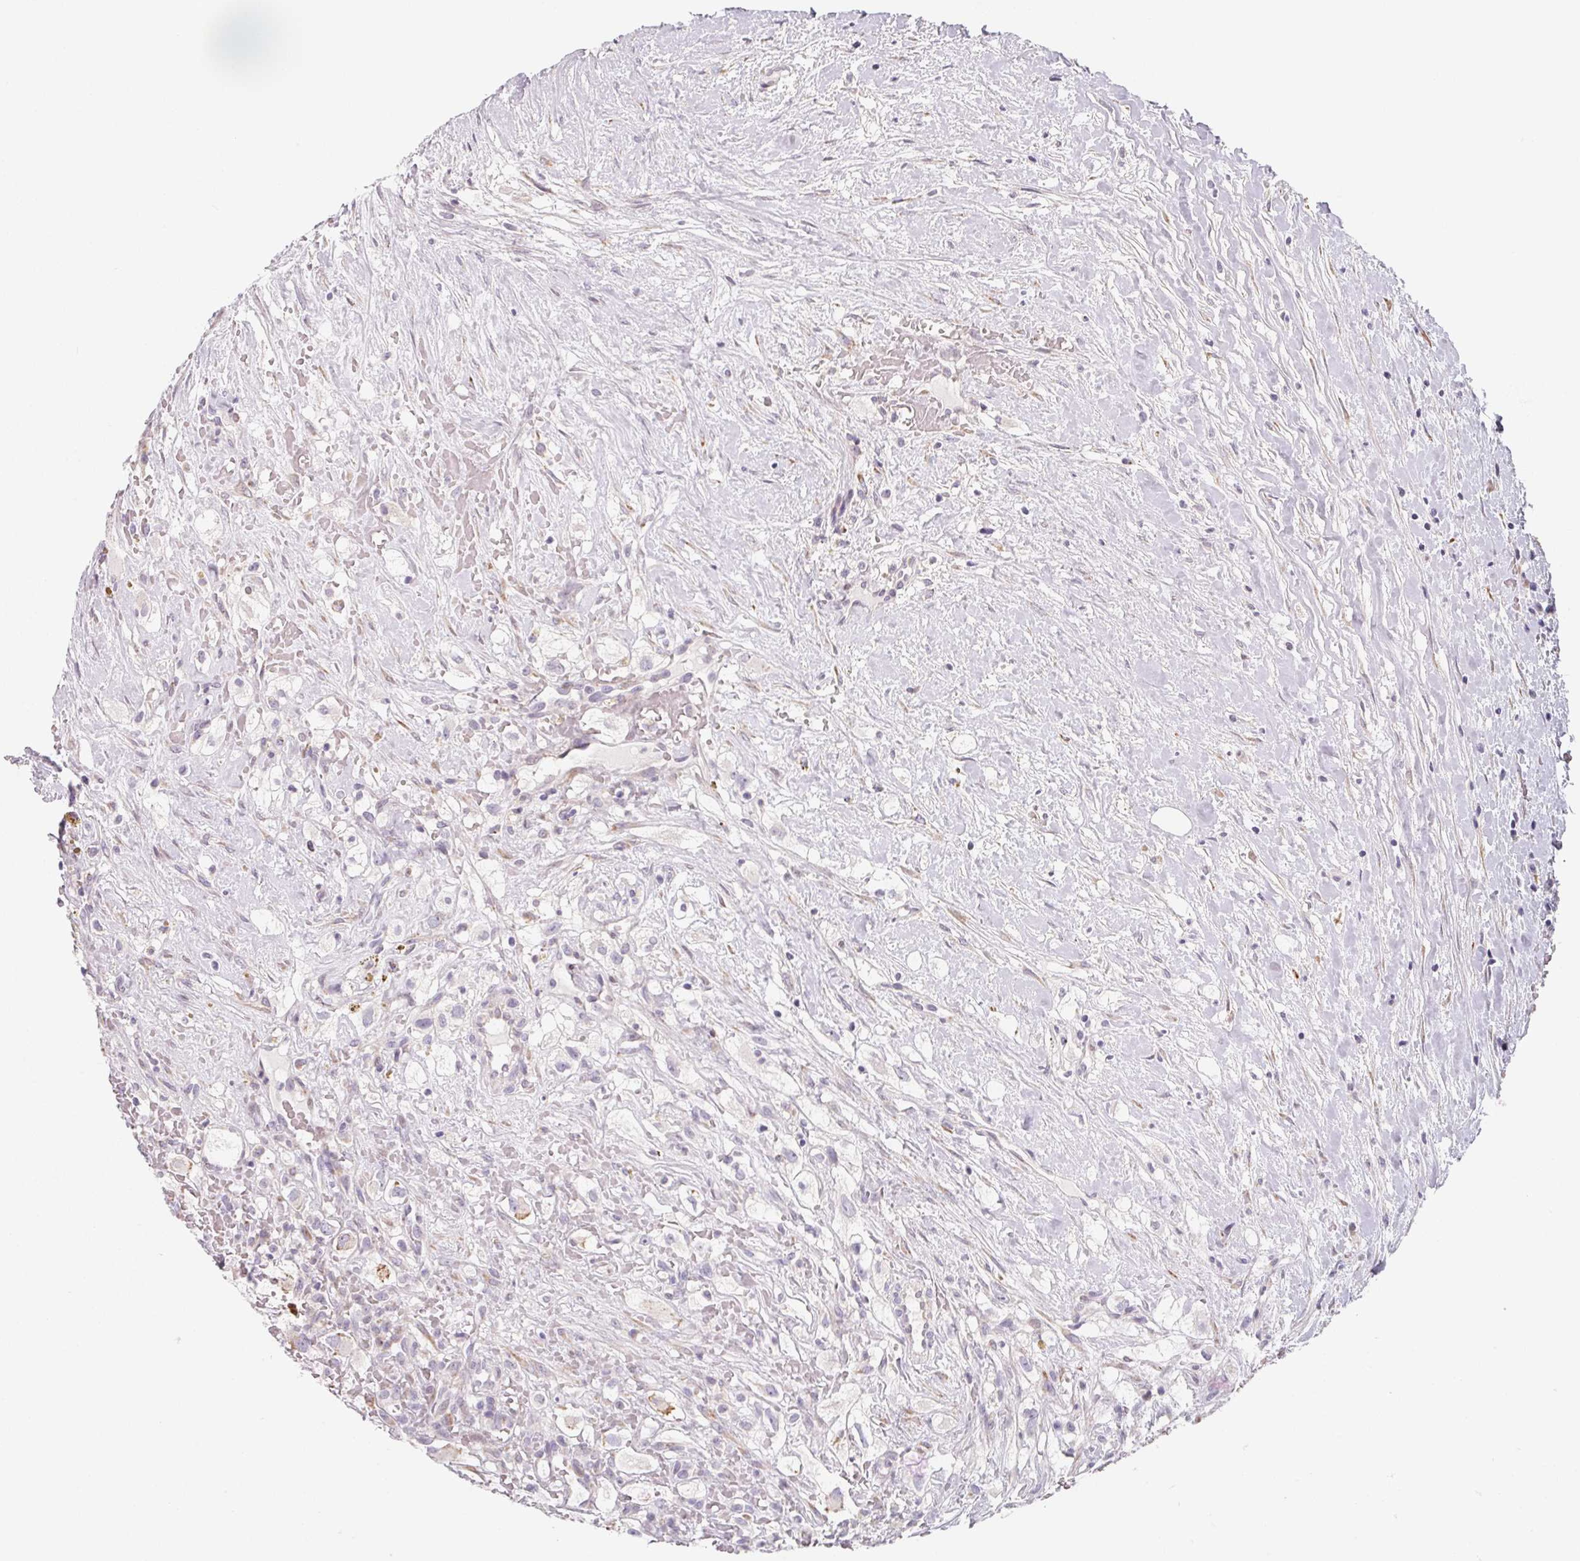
{"staining": {"intensity": "negative", "quantity": "none", "location": "none"}, "tissue": "renal cancer", "cell_type": "Tumor cells", "image_type": "cancer", "snomed": [{"axis": "morphology", "description": "Adenocarcinoma, NOS"}, {"axis": "topography", "description": "Kidney"}], "caption": "Immunohistochemistry (IHC) micrograph of neoplastic tissue: renal cancer stained with DAB demonstrates no significant protein expression in tumor cells.", "gene": "CCDC96", "patient": {"sex": "male", "age": 59}}